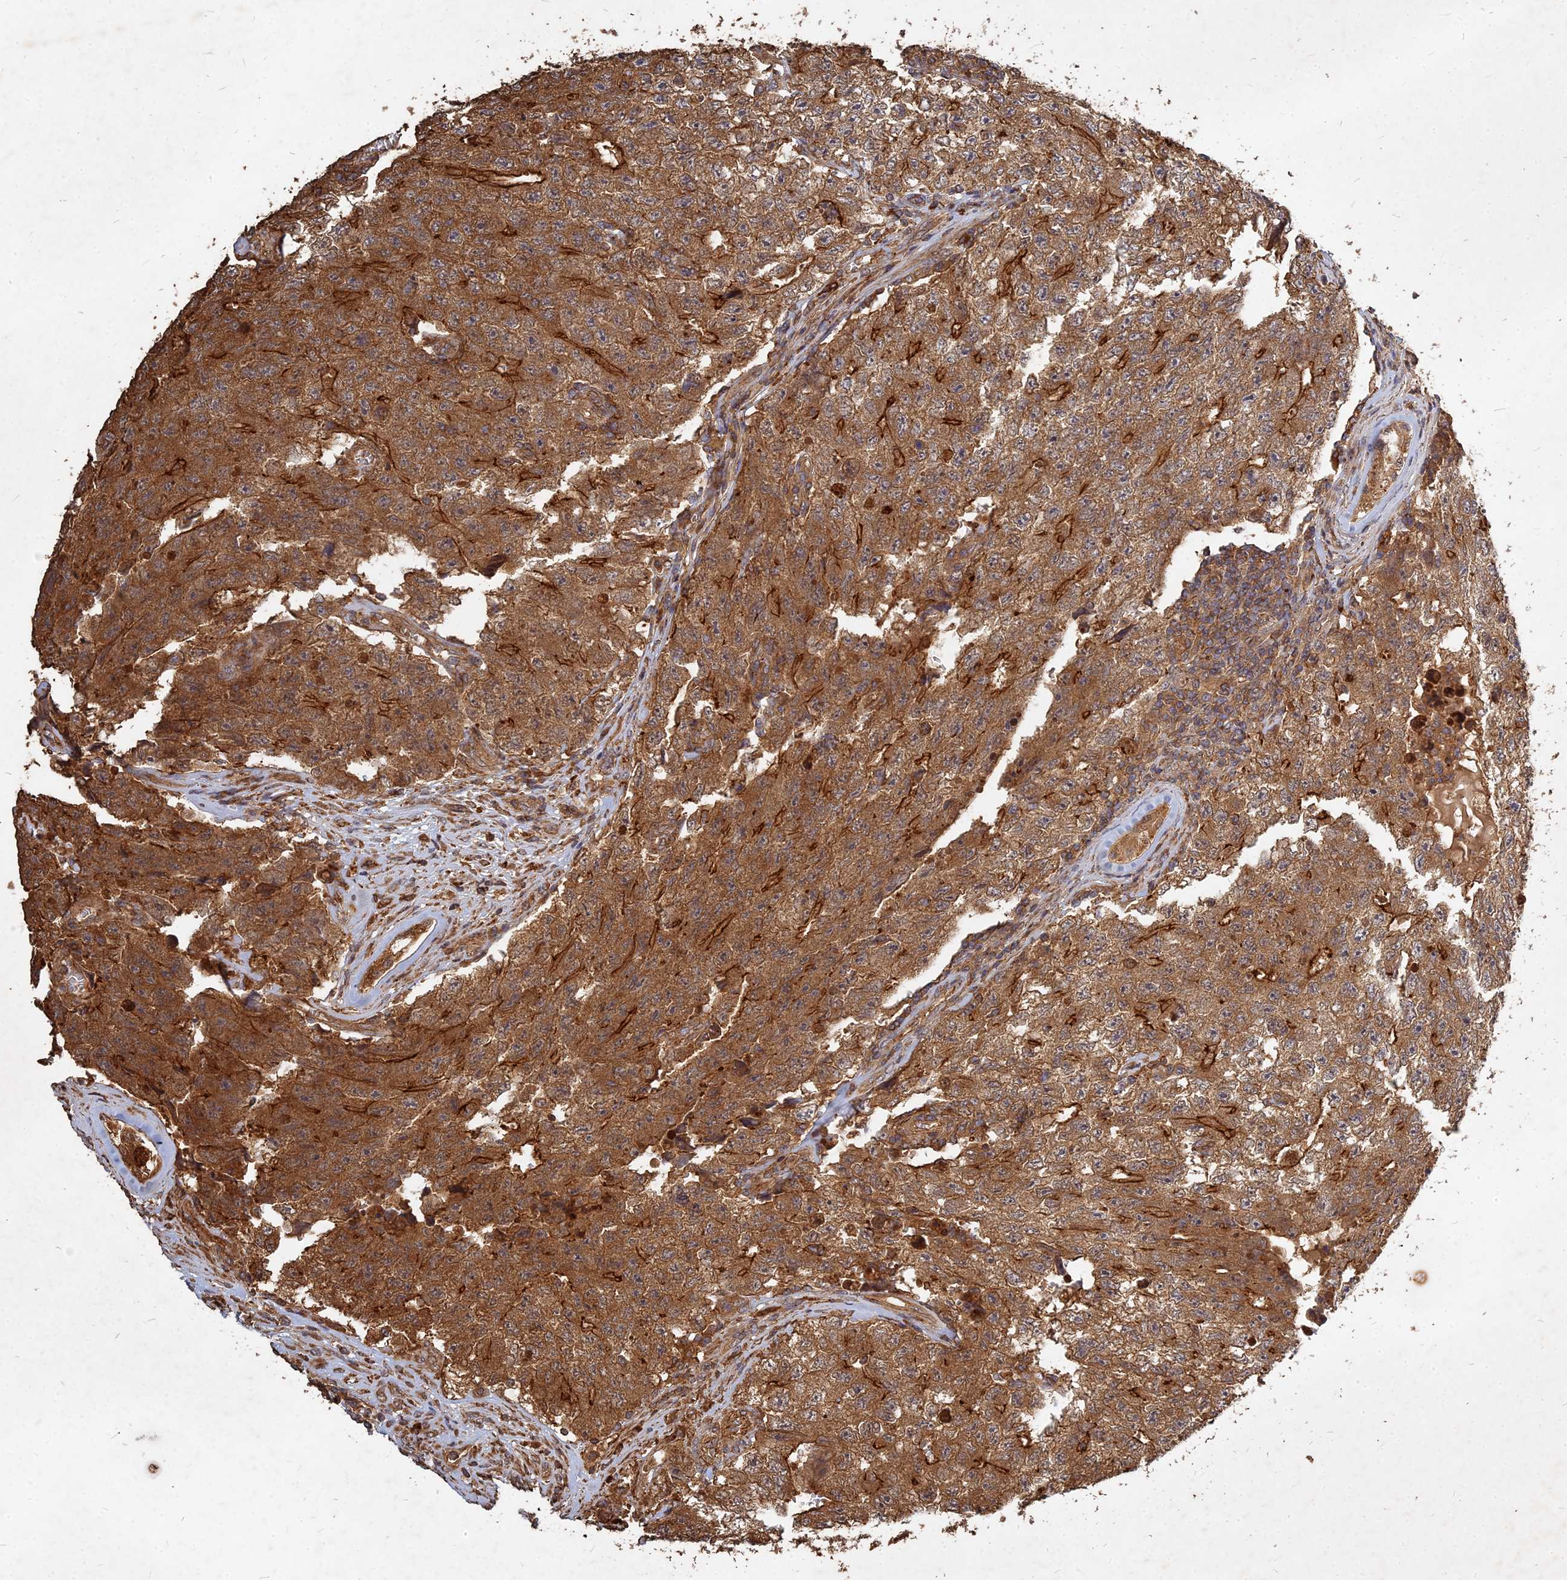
{"staining": {"intensity": "moderate", "quantity": ">75%", "location": "cytoplasmic/membranous"}, "tissue": "testis cancer", "cell_type": "Tumor cells", "image_type": "cancer", "snomed": [{"axis": "morphology", "description": "Carcinoma, Embryonal, NOS"}, {"axis": "topography", "description": "Testis"}], "caption": "A brown stain shows moderate cytoplasmic/membranous staining of a protein in testis cancer tumor cells.", "gene": "UBE2W", "patient": {"sex": "male", "age": 17}}